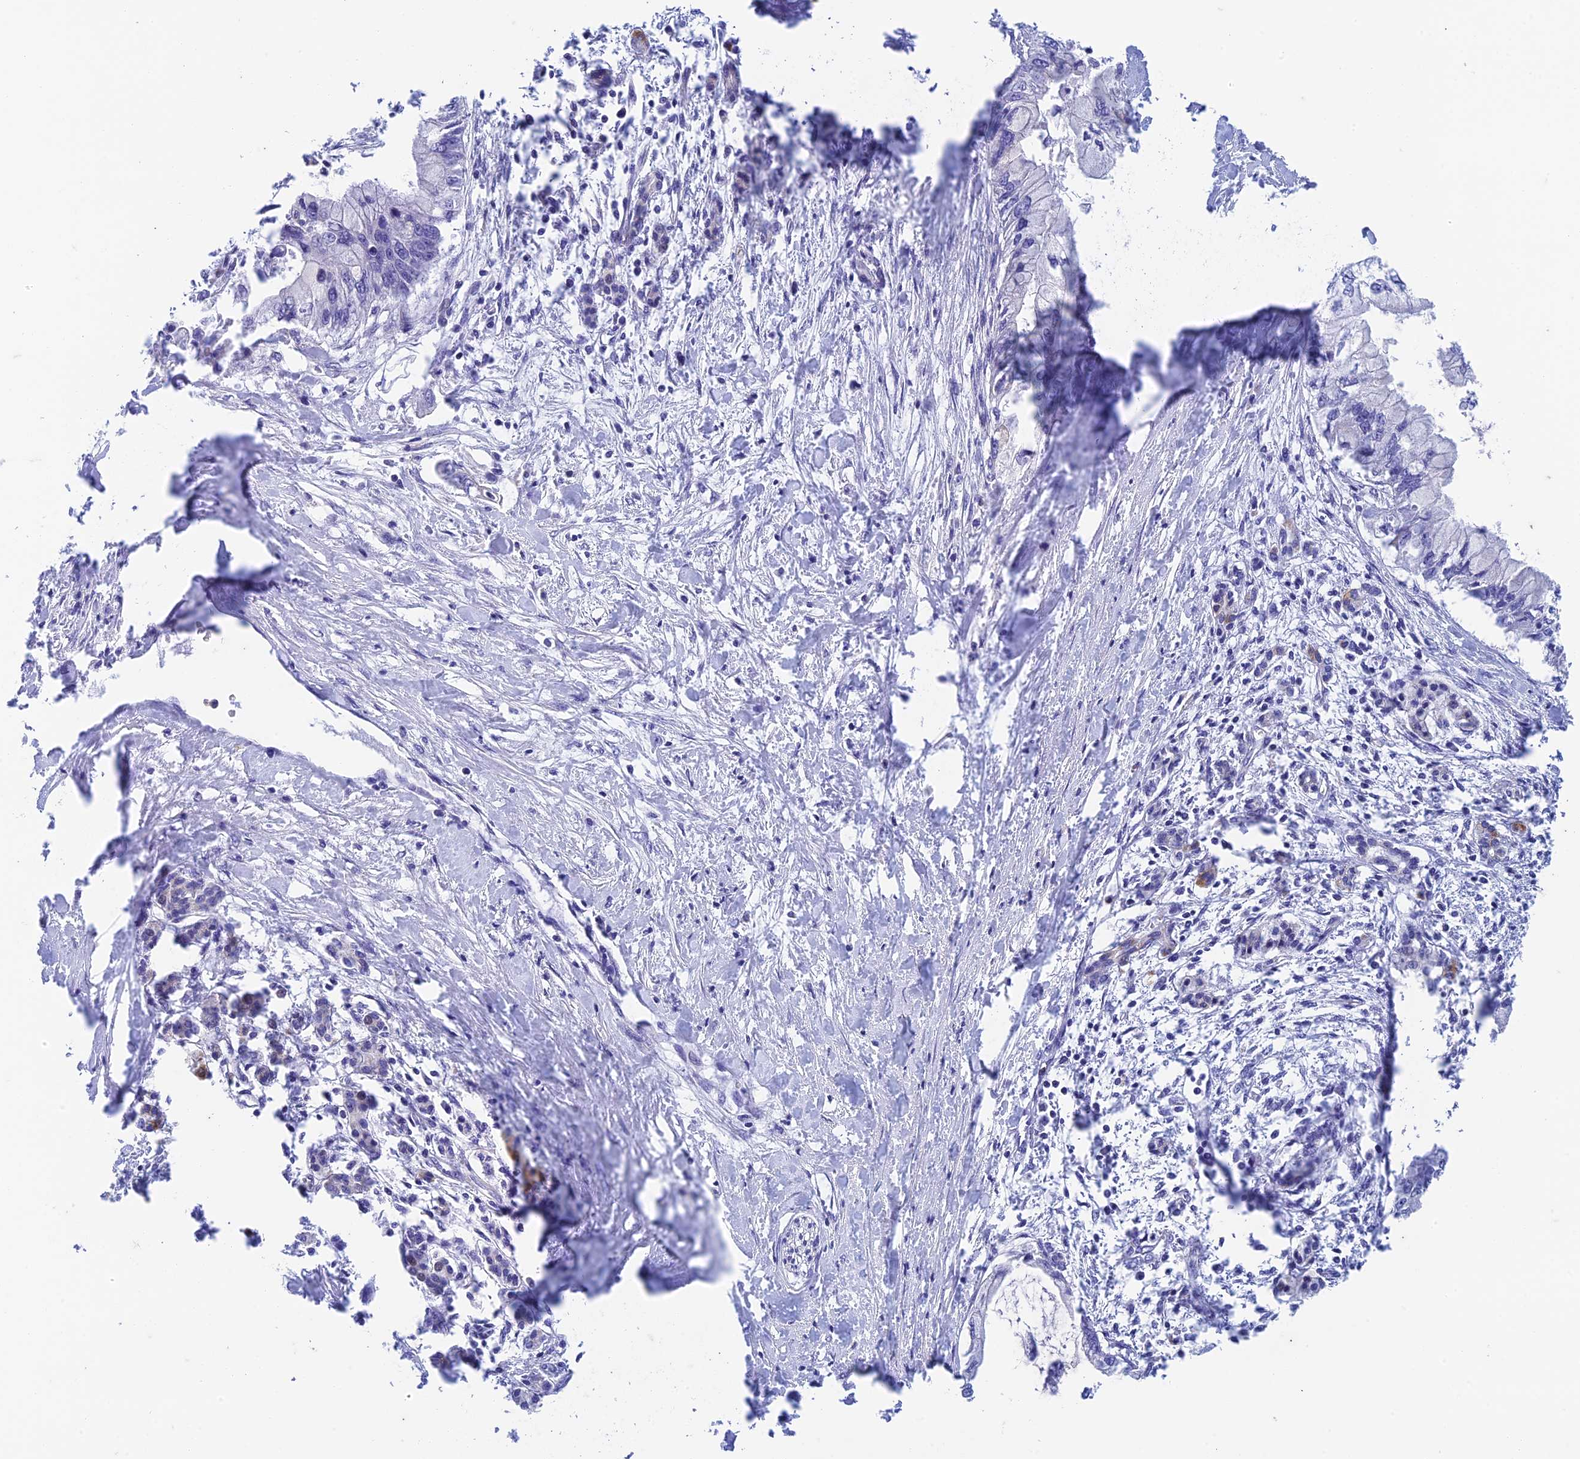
{"staining": {"intensity": "negative", "quantity": "none", "location": "none"}, "tissue": "pancreatic cancer", "cell_type": "Tumor cells", "image_type": "cancer", "snomed": [{"axis": "morphology", "description": "Adenocarcinoma, NOS"}, {"axis": "topography", "description": "Pancreas"}], "caption": "The photomicrograph shows no staining of tumor cells in pancreatic cancer.", "gene": "ZNF181", "patient": {"sex": "male", "age": 48}}